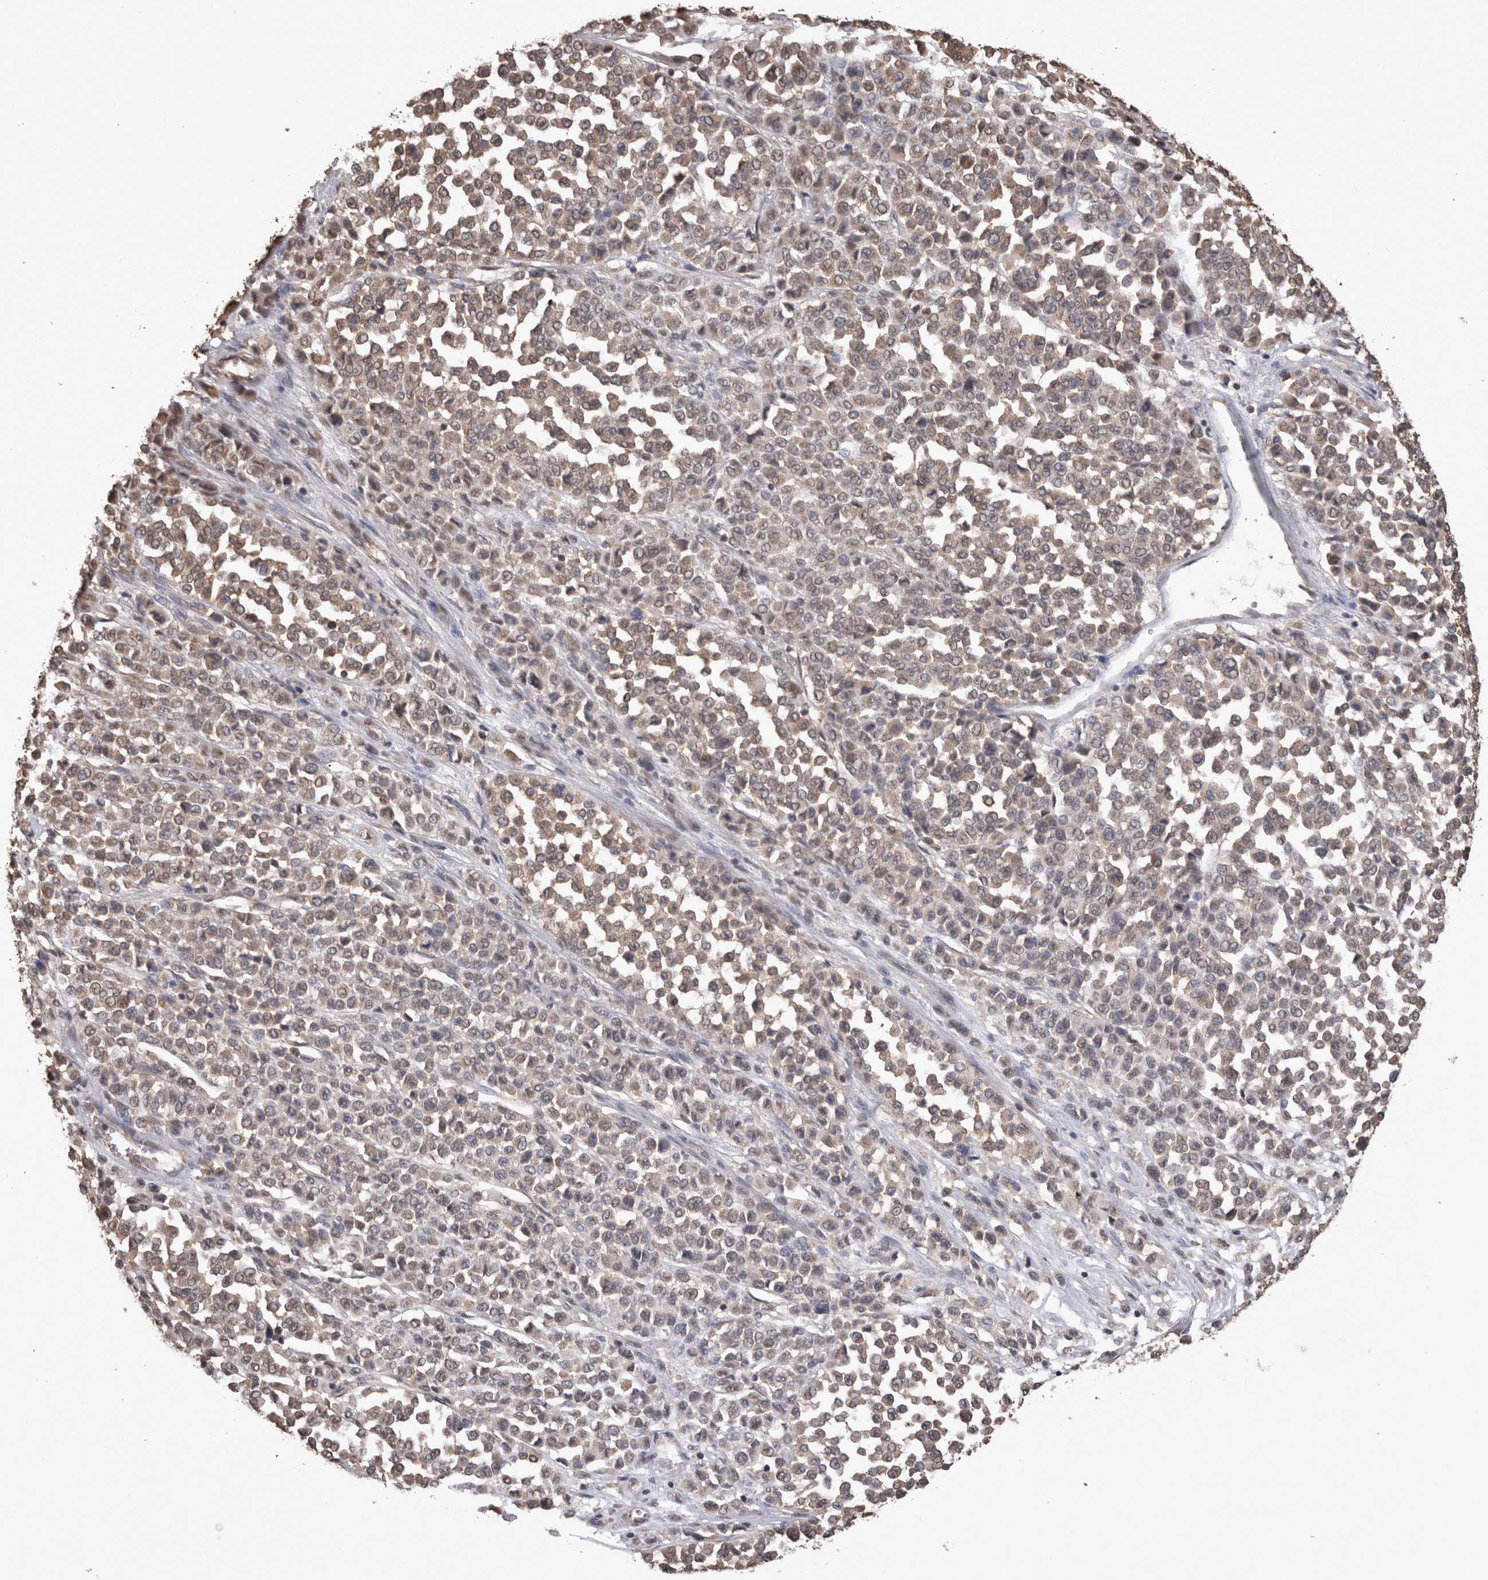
{"staining": {"intensity": "weak", "quantity": ">75%", "location": "cytoplasmic/membranous"}, "tissue": "melanoma", "cell_type": "Tumor cells", "image_type": "cancer", "snomed": [{"axis": "morphology", "description": "Malignant melanoma, Metastatic site"}, {"axis": "topography", "description": "Pancreas"}], "caption": "This photomicrograph shows malignant melanoma (metastatic site) stained with IHC to label a protein in brown. The cytoplasmic/membranous of tumor cells show weak positivity for the protein. Nuclei are counter-stained blue.", "gene": "SOCS5", "patient": {"sex": "female", "age": 30}}